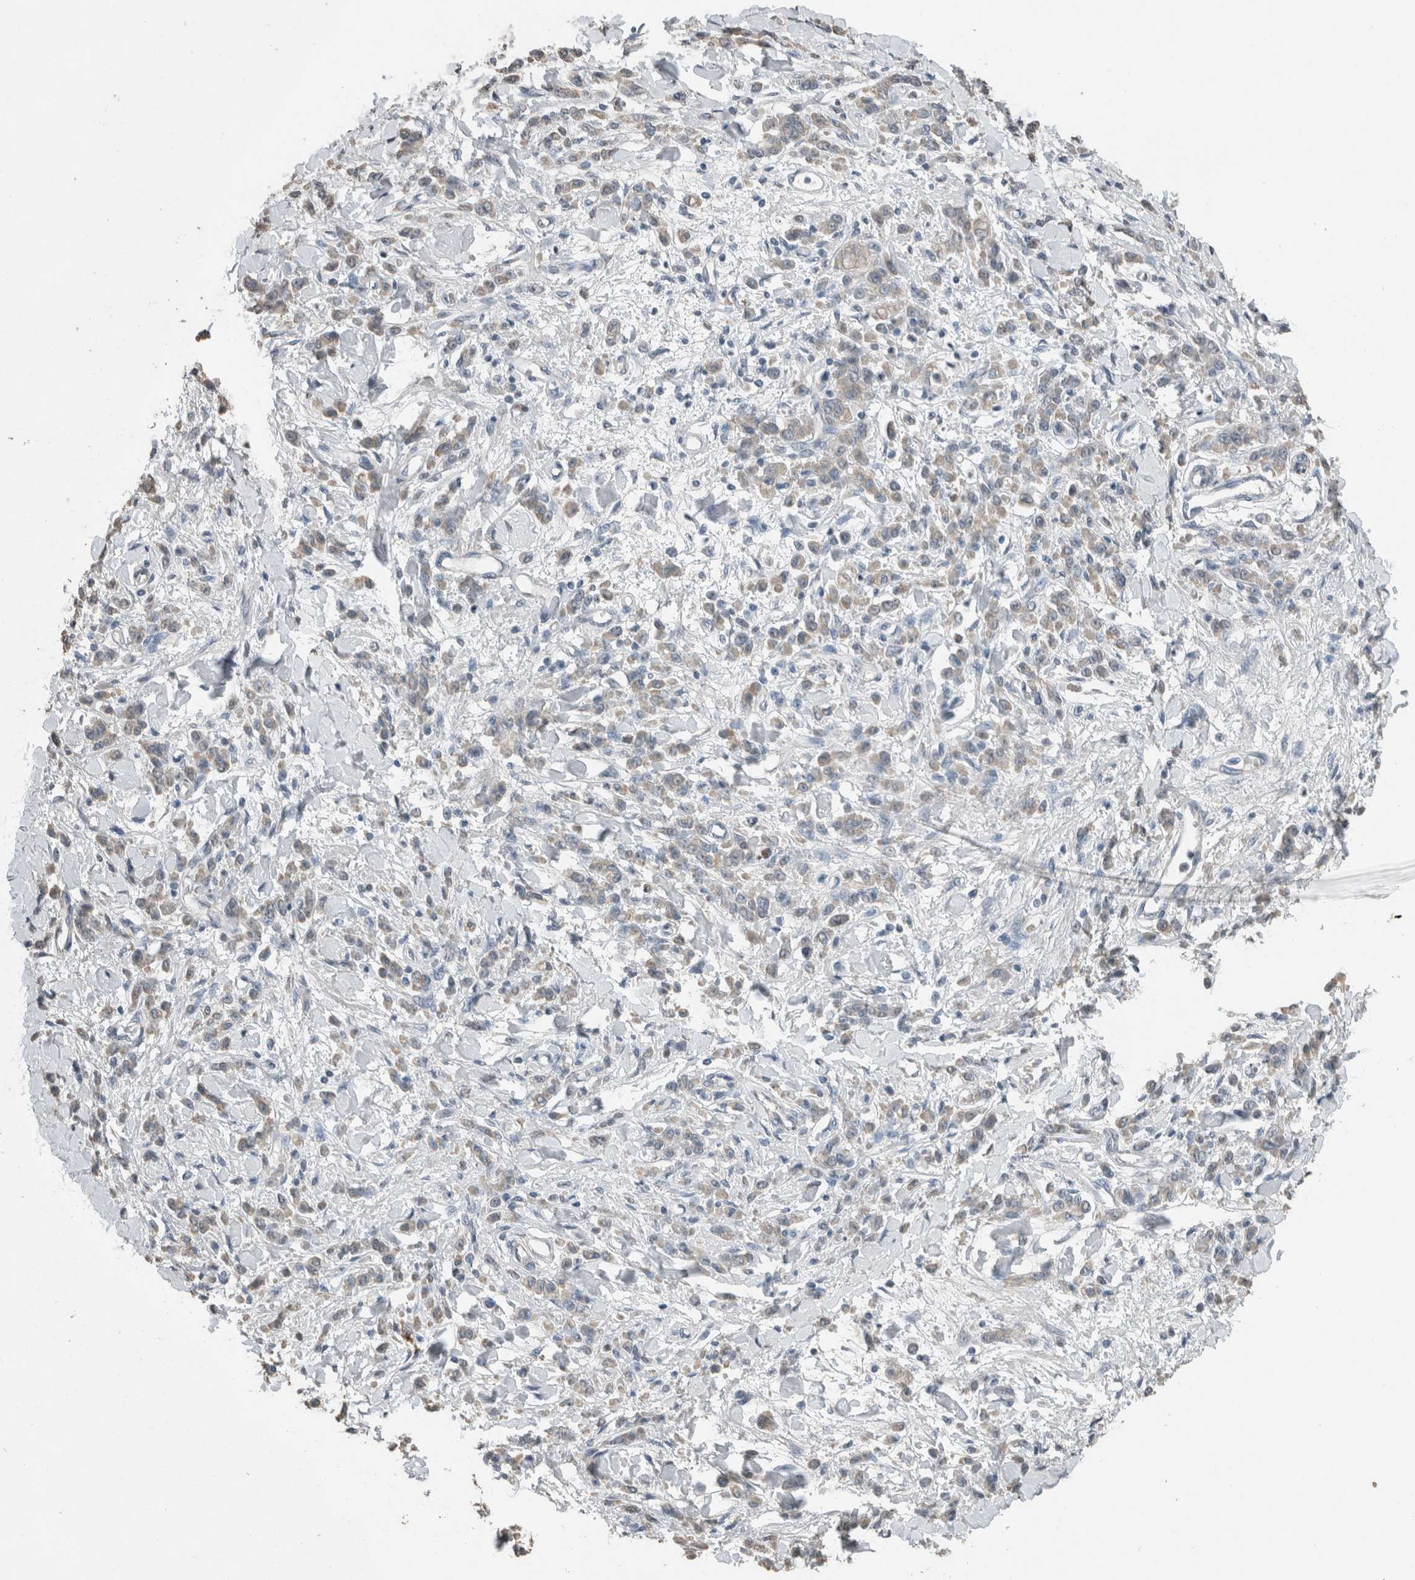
{"staining": {"intensity": "weak", "quantity": "<25%", "location": "cytoplasmic/membranous"}, "tissue": "stomach cancer", "cell_type": "Tumor cells", "image_type": "cancer", "snomed": [{"axis": "morphology", "description": "Normal tissue, NOS"}, {"axis": "morphology", "description": "Adenocarcinoma, NOS"}, {"axis": "topography", "description": "Stomach"}], "caption": "There is no significant expression in tumor cells of adenocarcinoma (stomach).", "gene": "ACVR2B", "patient": {"sex": "male", "age": 82}}